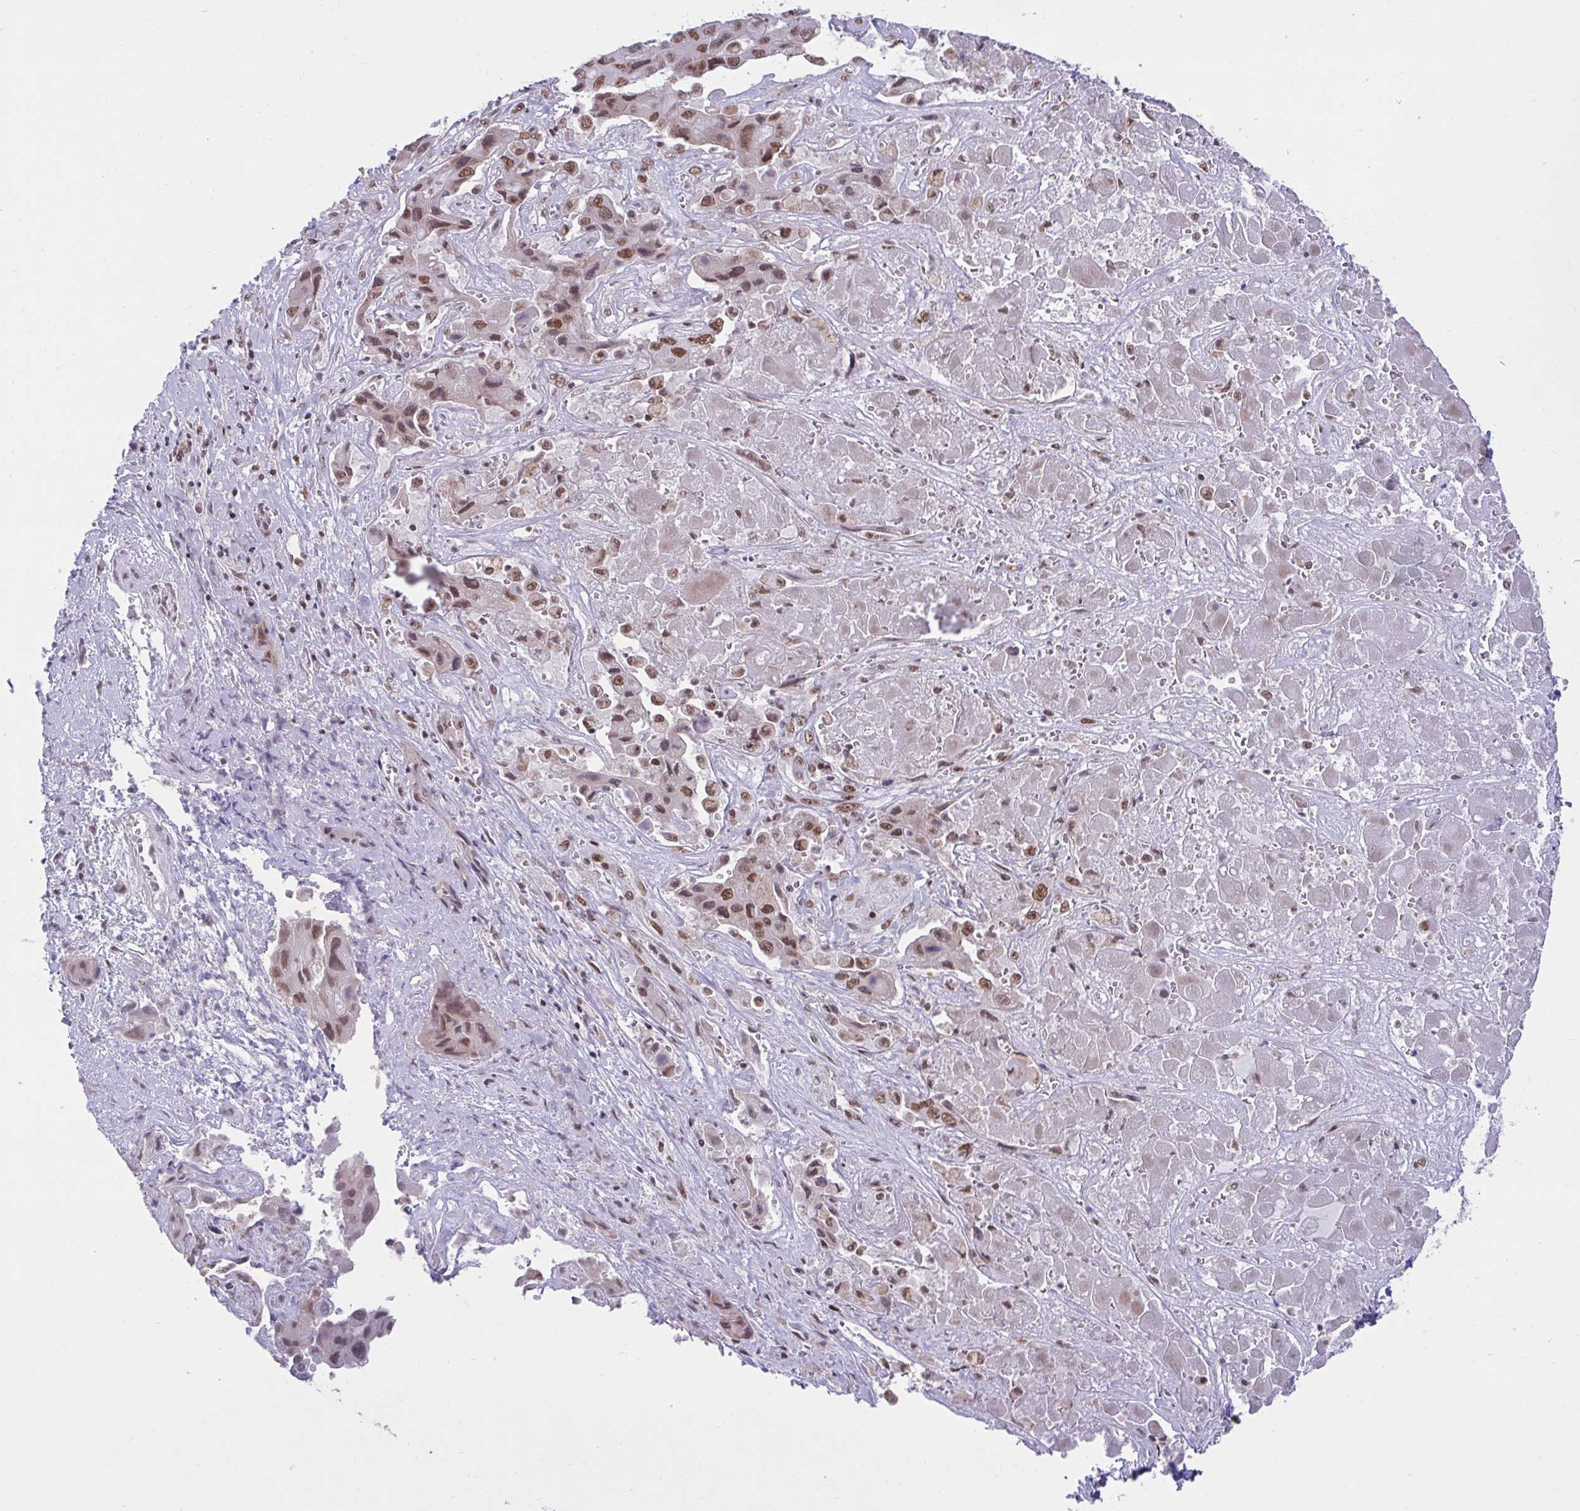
{"staining": {"intensity": "moderate", "quantity": ">75%", "location": "nuclear"}, "tissue": "liver cancer", "cell_type": "Tumor cells", "image_type": "cancer", "snomed": [{"axis": "morphology", "description": "Cholangiocarcinoma"}, {"axis": "topography", "description": "Liver"}], "caption": "Immunohistochemical staining of liver cancer (cholangiocarcinoma) demonstrates medium levels of moderate nuclear positivity in approximately >75% of tumor cells.", "gene": "PHF10", "patient": {"sex": "male", "age": 67}}